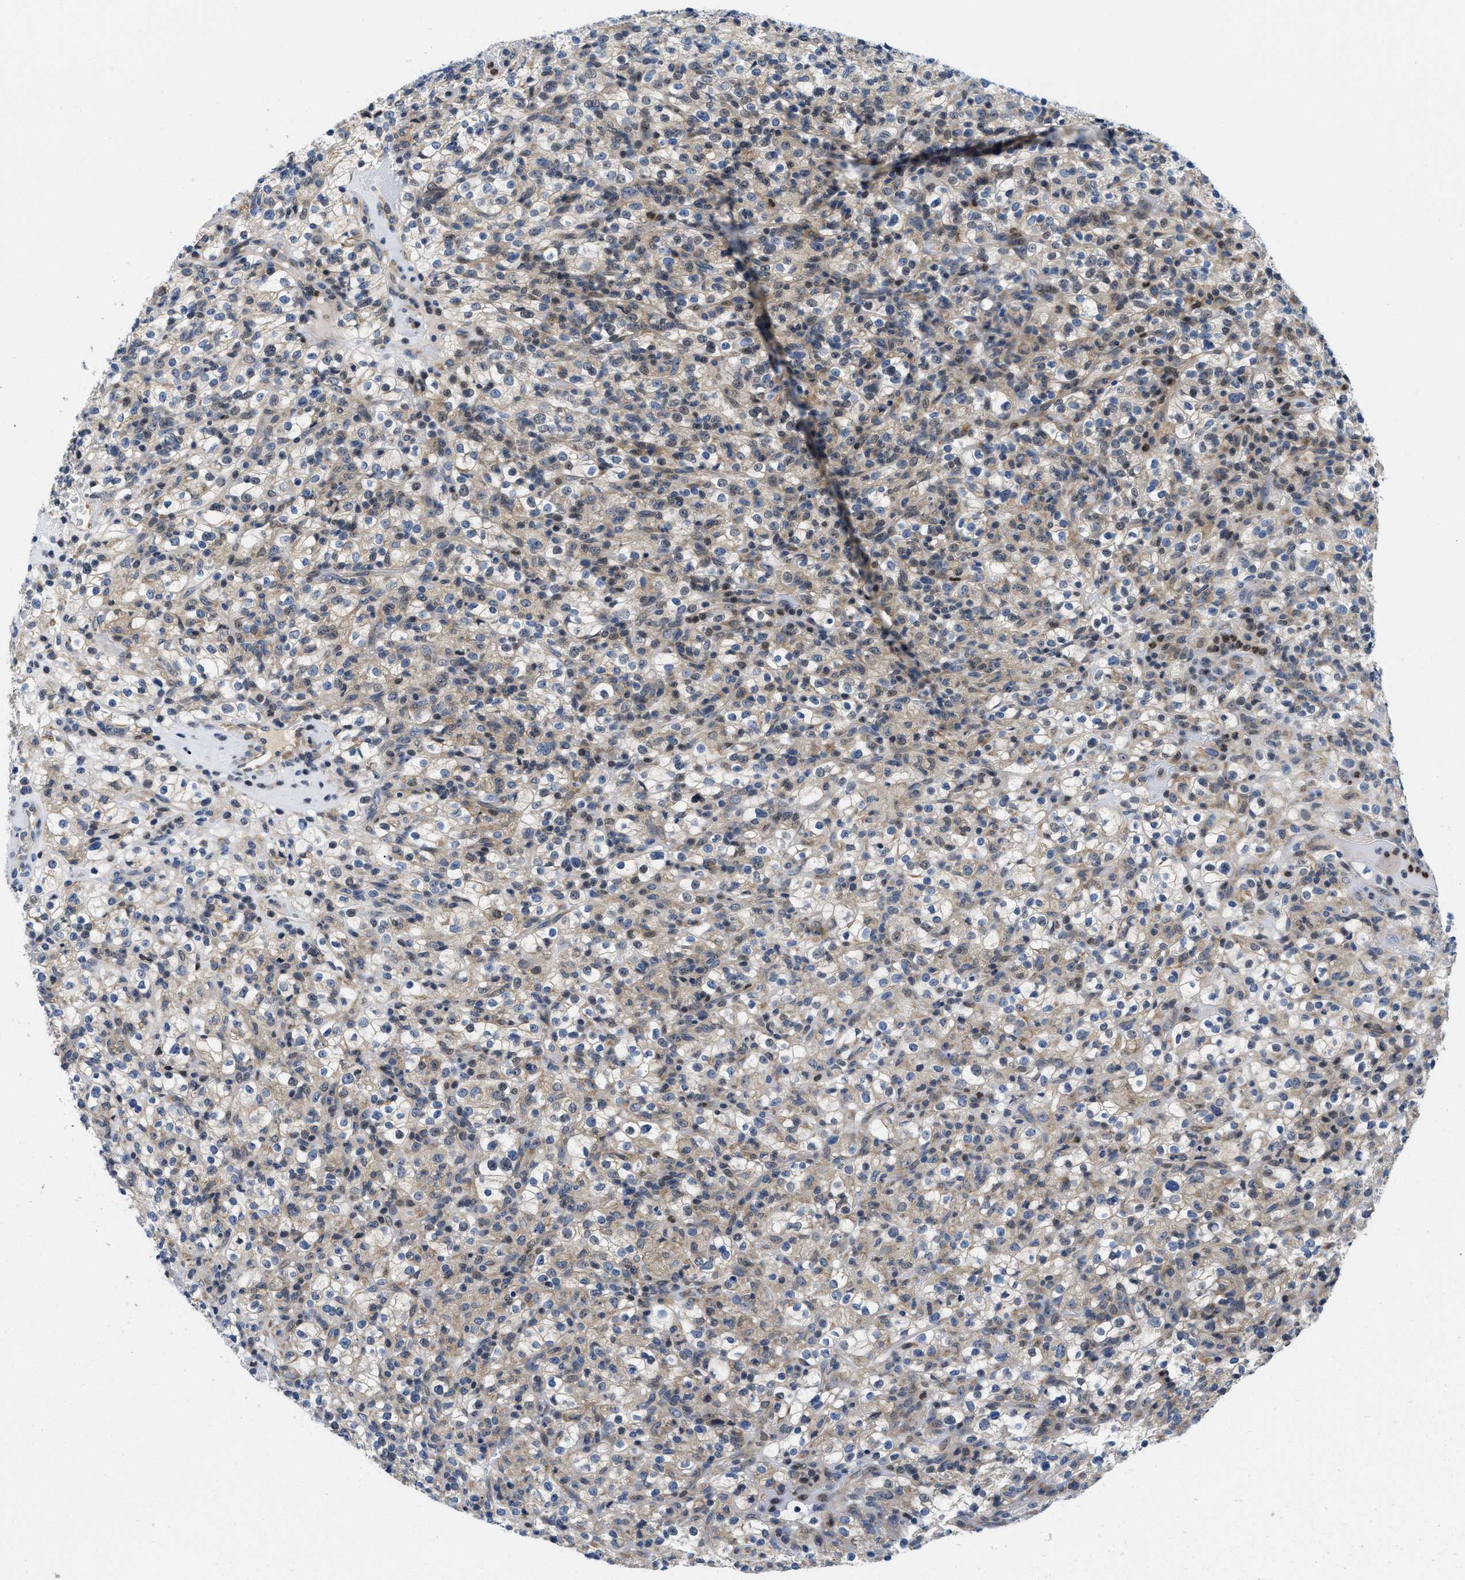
{"staining": {"intensity": "weak", "quantity": "25%-75%", "location": "cytoplasmic/membranous"}, "tissue": "renal cancer", "cell_type": "Tumor cells", "image_type": "cancer", "snomed": [{"axis": "morphology", "description": "Normal tissue, NOS"}, {"axis": "morphology", "description": "Adenocarcinoma, NOS"}, {"axis": "topography", "description": "Kidney"}], "caption": "The micrograph shows a brown stain indicating the presence of a protein in the cytoplasmic/membranous of tumor cells in renal cancer.", "gene": "IKBKE", "patient": {"sex": "female", "age": 72}}